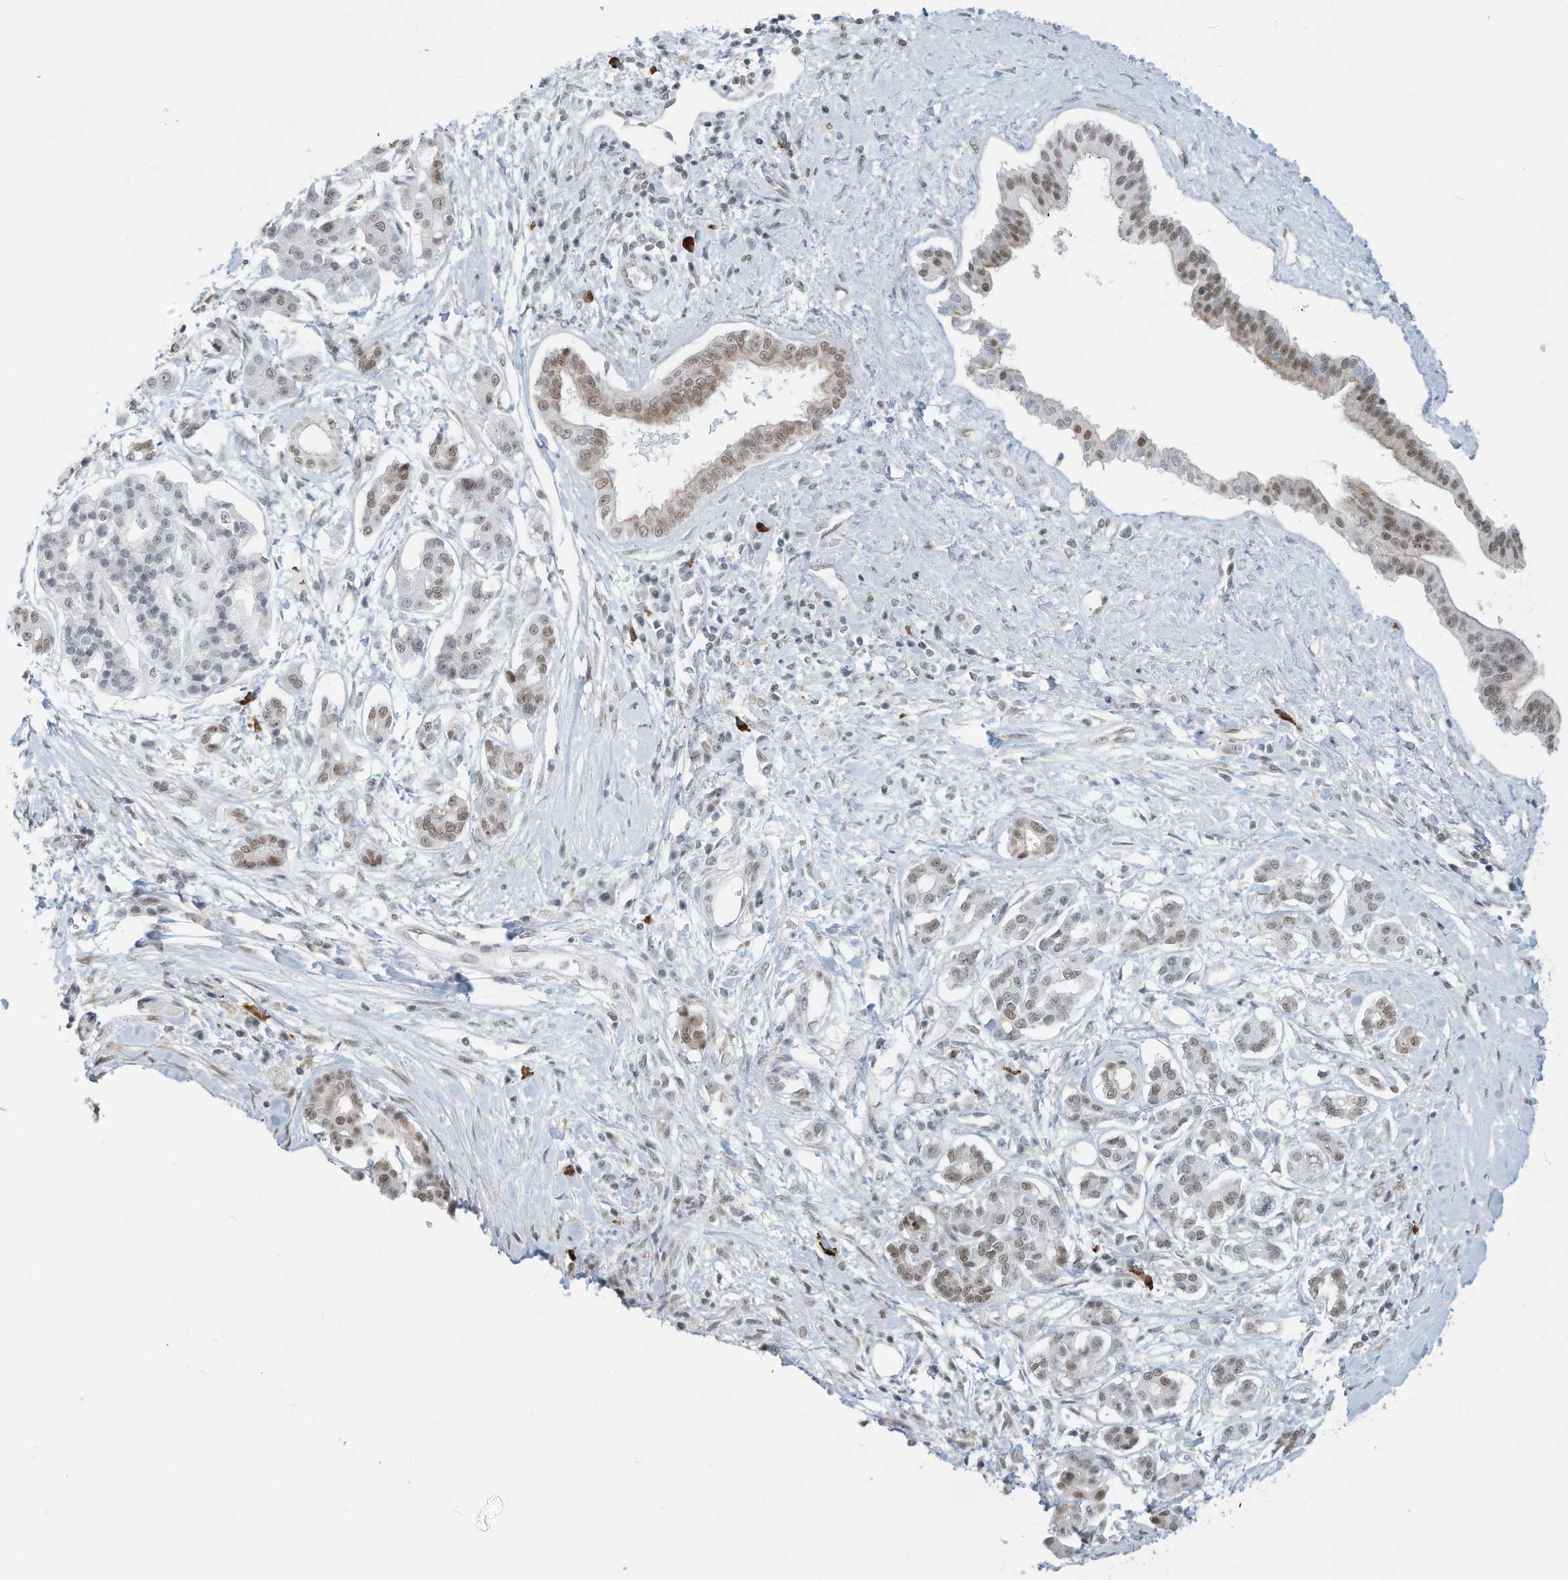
{"staining": {"intensity": "moderate", "quantity": ">75%", "location": "nuclear"}, "tissue": "pancreatic cancer", "cell_type": "Tumor cells", "image_type": "cancer", "snomed": [{"axis": "morphology", "description": "Inflammation, NOS"}, {"axis": "morphology", "description": "Adenocarcinoma, NOS"}, {"axis": "topography", "description": "Pancreas"}], "caption": "This micrograph exhibits immunohistochemistry (IHC) staining of pancreatic cancer (adenocarcinoma), with medium moderate nuclear expression in about >75% of tumor cells.", "gene": "SARNP", "patient": {"sex": "female", "age": 56}}